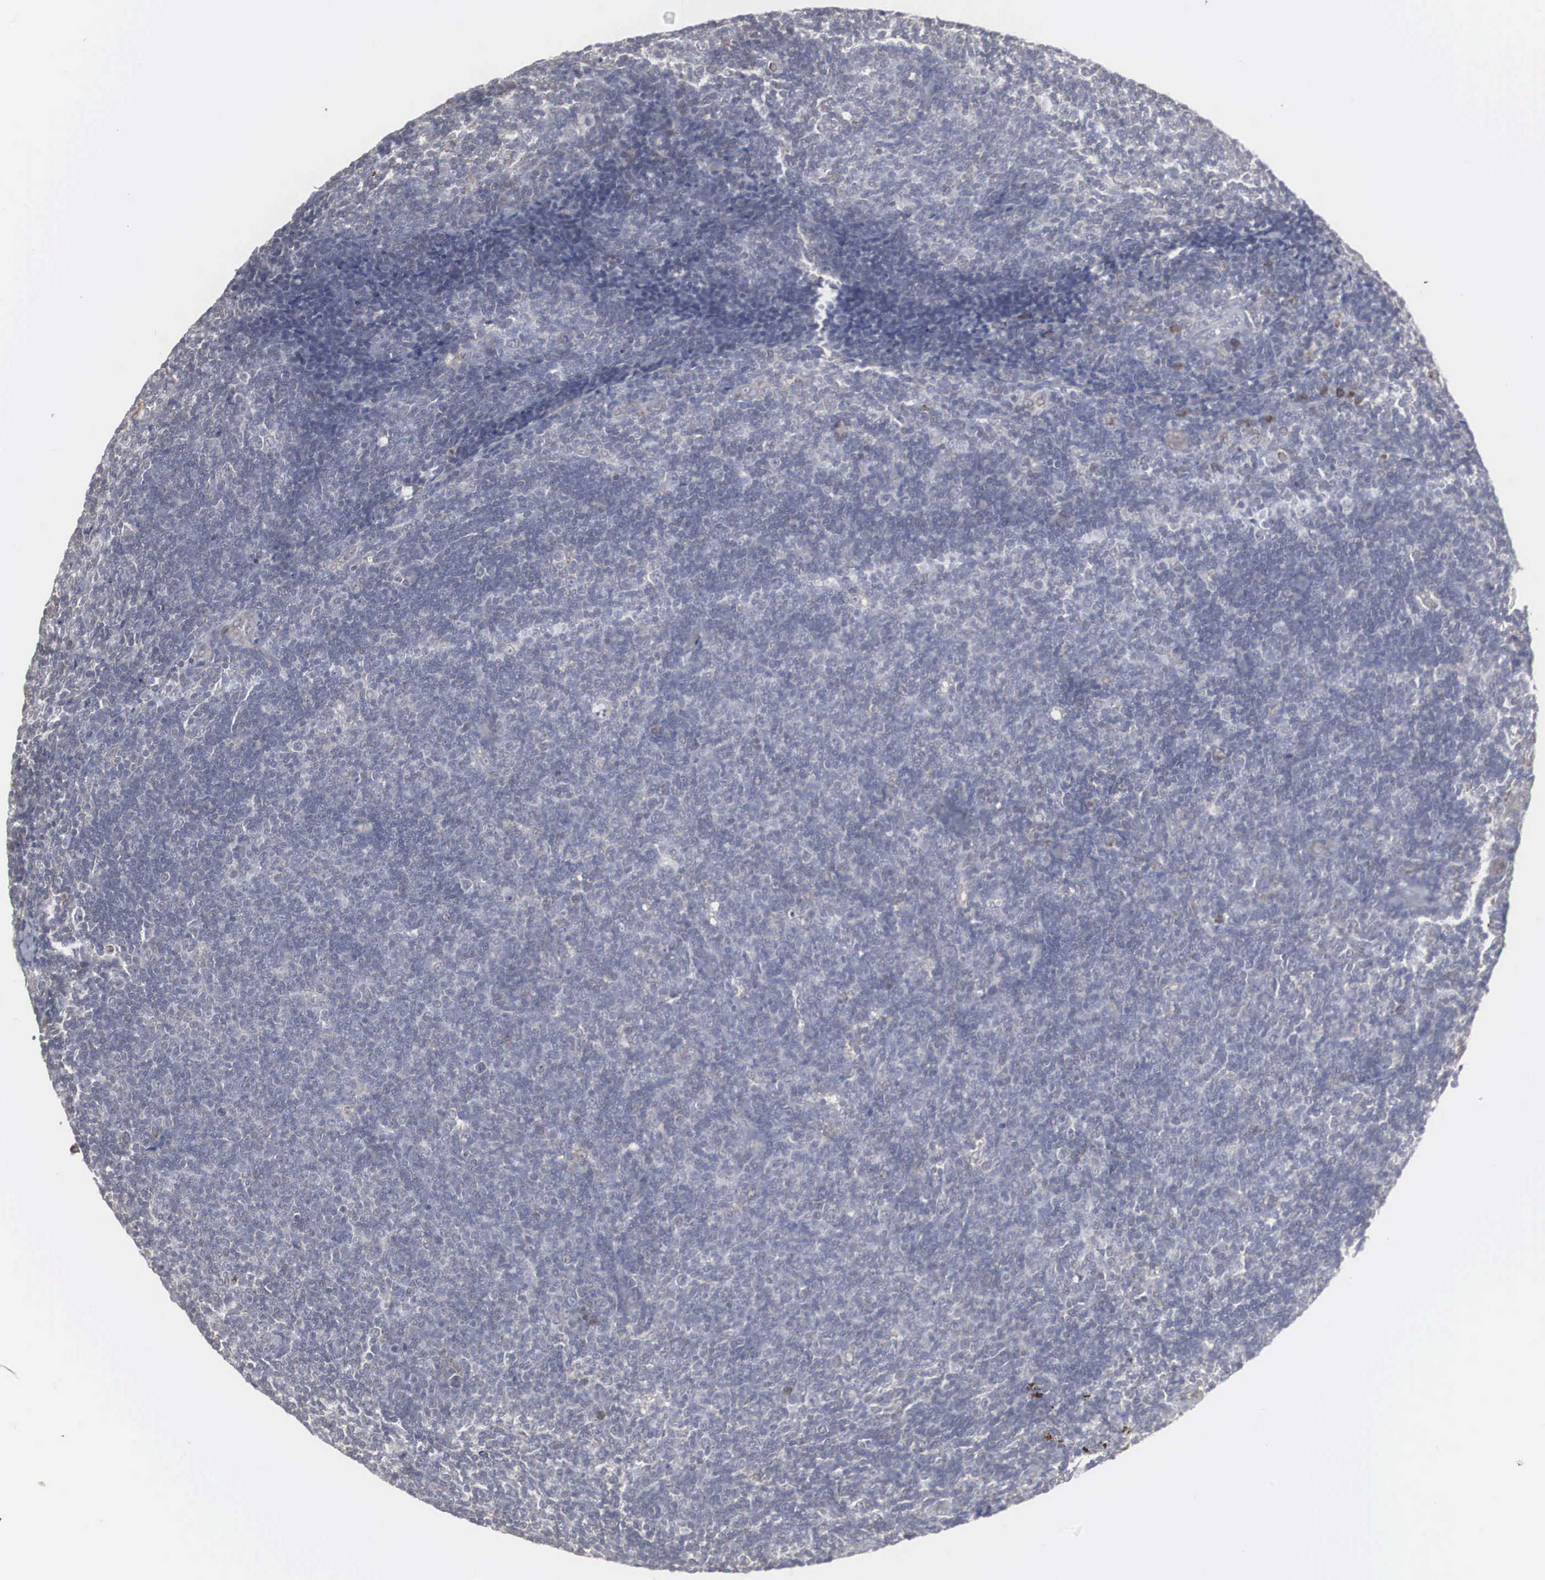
{"staining": {"intensity": "negative", "quantity": "none", "location": "none"}, "tissue": "lymphoma", "cell_type": "Tumor cells", "image_type": "cancer", "snomed": [{"axis": "morphology", "description": "Malignant lymphoma, non-Hodgkin's type, Low grade"}, {"axis": "topography", "description": "Lymph node"}], "caption": "Malignant lymphoma, non-Hodgkin's type (low-grade) was stained to show a protein in brown. There is no significant expression in tumor cells.", "gene": "MIA2", "patient": {"sex": "male", "age": 49}}